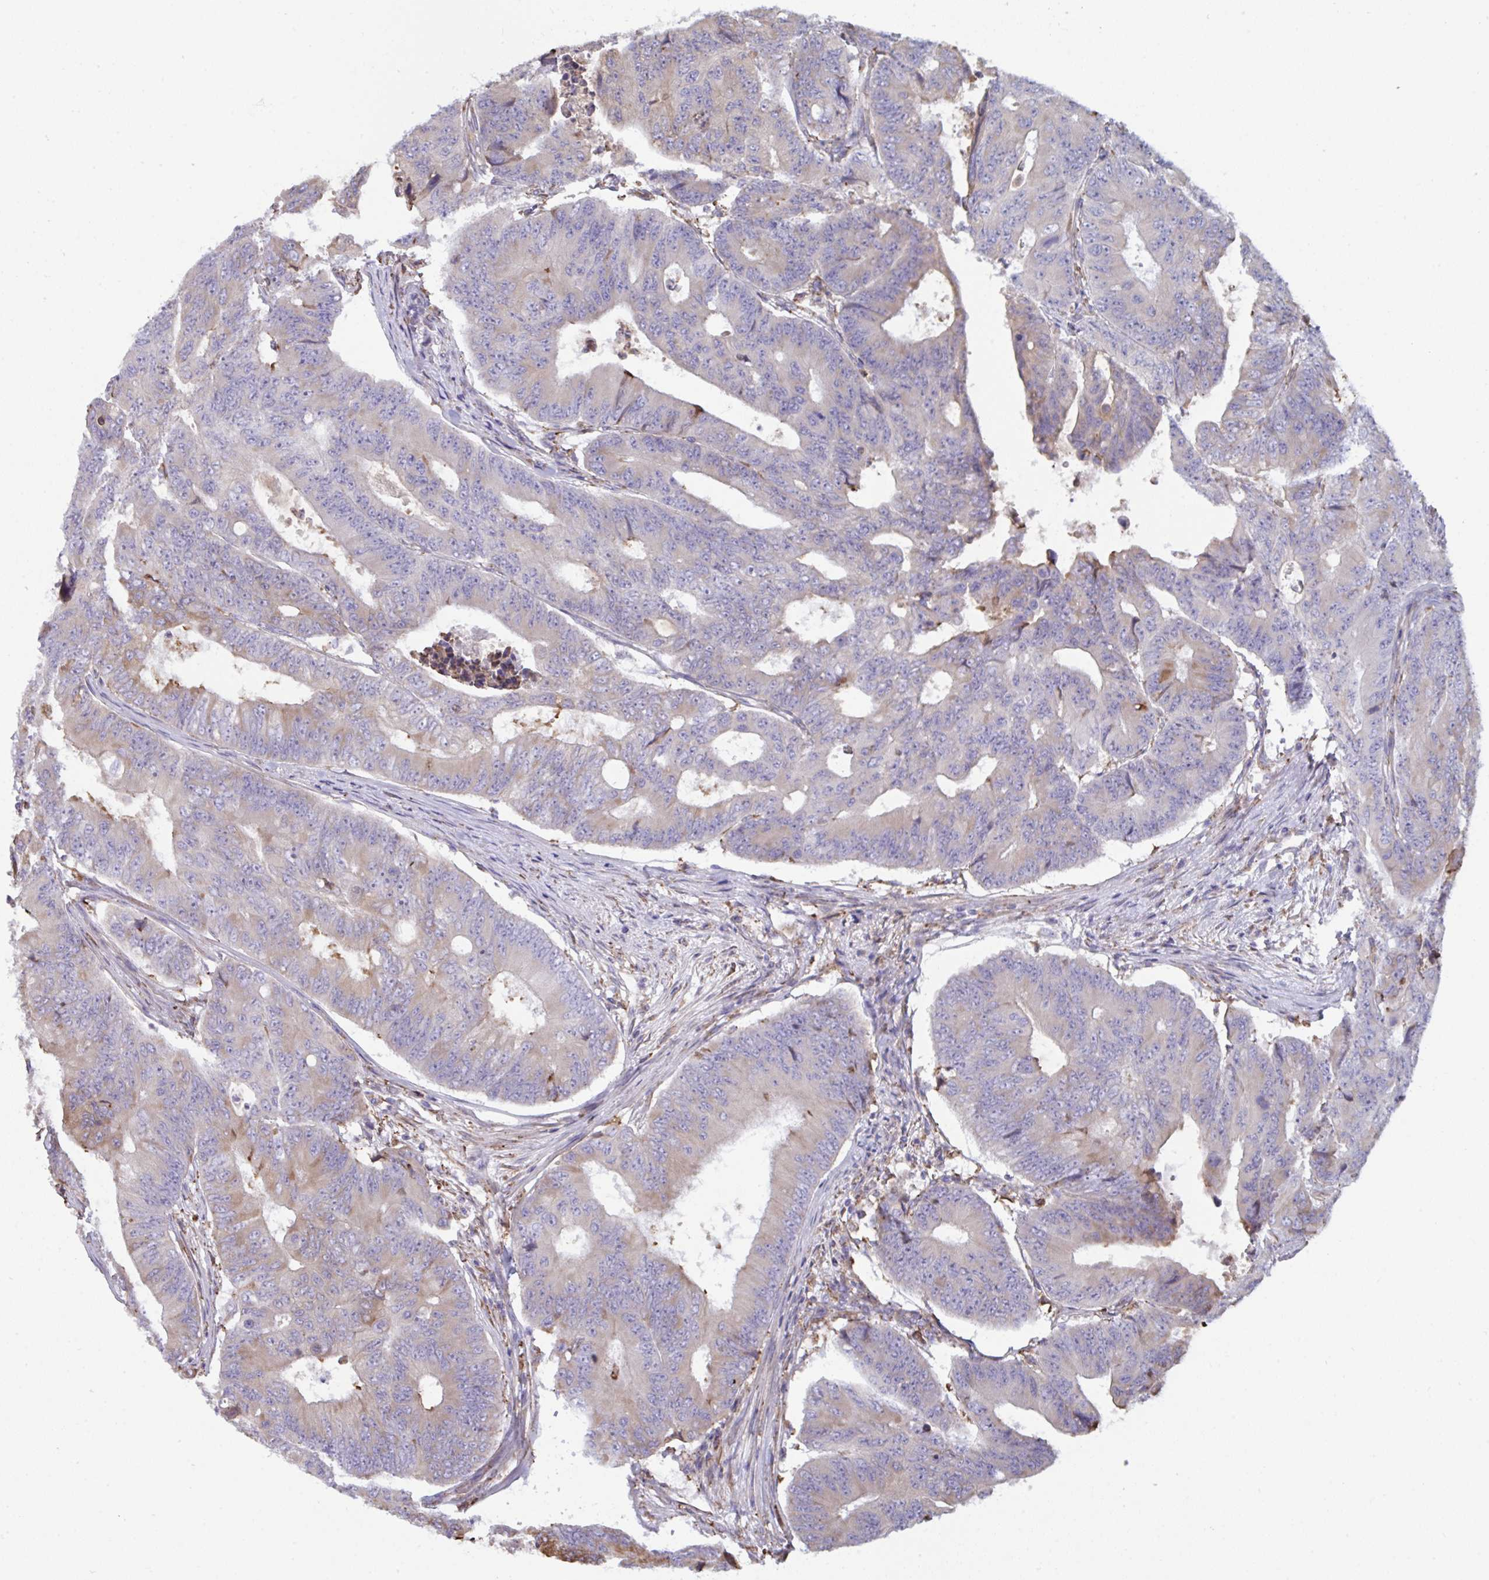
{"staining": {"intensity": "weak", "quantity": "<25%", "location": "cytoplasmic/membranous"}, "tissue": "colorectal cancer", "cell_type": "Tumor cells", "image_type": "cancer", "snomed": [{"axis": "morphology", "description": "Adenocarcinoma, NOS"}, {"axis": "topography", "description": "Colon"}], "caption": "This photomicrograph is of adenocarcinoma (colorectal) stained with IHC to label a protein in brown with the nuclei are counter-stained blue. There is no staining in tumor cells.", "gene": "MYMK", "patient": {"sex": "female", "age": 48}}